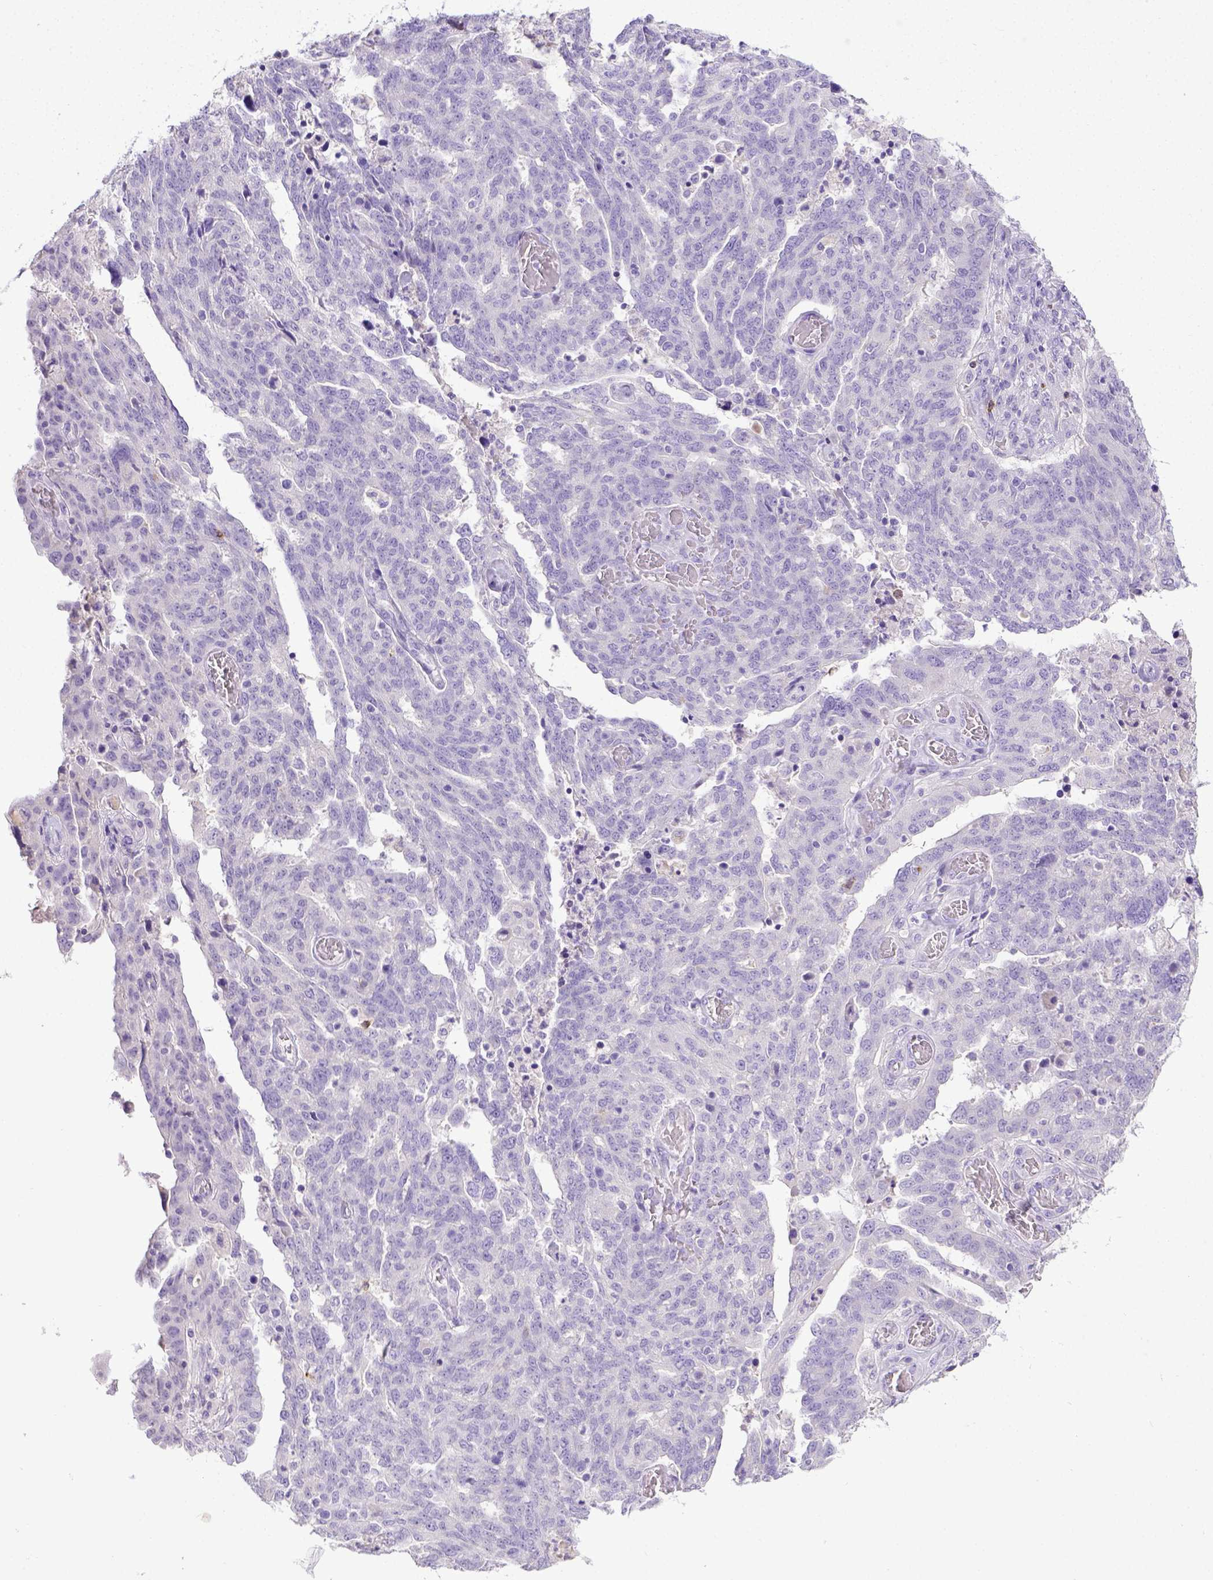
{"staining": {"intensity": "negative", "quantity": "none", "location": "none"}, "tissue": "ovarian cancer", "cell_type": "Tumor cells", "image_type": "cancer", "snomed": [{"axis": "morphology", "description": "Cystadenocarcinoma, serous, NOS"}, {"axis": "topography", "description": "Ovary"}], "caption": "Serous cystadenocarcinoma (ovarian) was stained to show a protein in brown. There is no significant expression in tumor cells. (DAB IHC, high magnification).", "gene": "B3GAT1", "patient": {"sex": "female", "age": 67}}